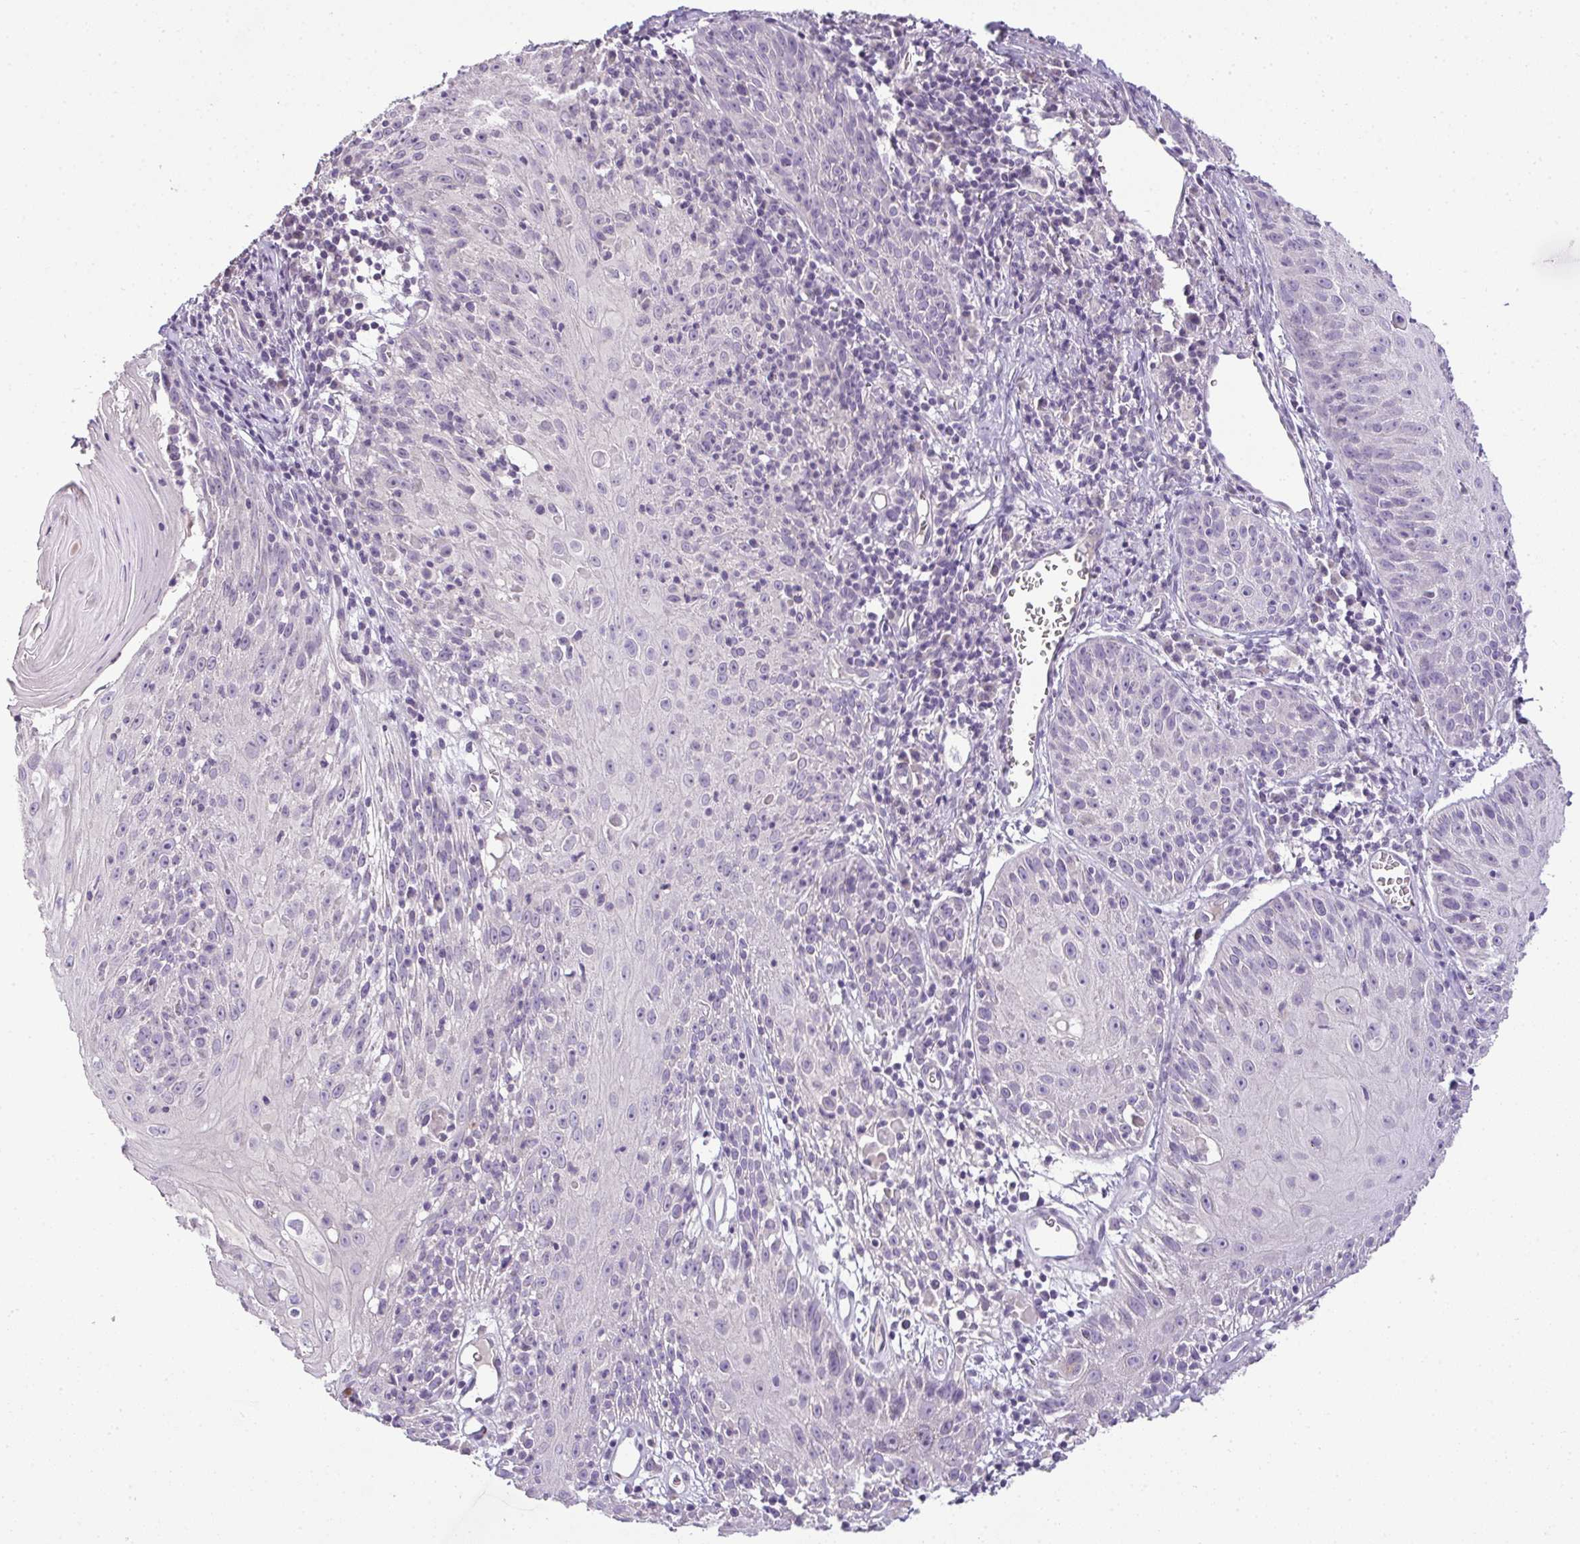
{"staining": {"intensity": "negative", "quantity": "none", "location": "none"}, "tissue": "skin cancer", "cell_type": "Tumor cells", "image_type": "cancer", "snomed": [{"axis": "morphology", "description": "Squamous cell carcinoma, NOS"}, {"axis": "topography", "description": "Skin"}, {"axis": "topography", "description": "Vulva"}], "caption": "Tumor cells show no significant expression in skin squamous cell carcinoma.", "gene": "CMPK1", "patient": {"sex": "female", "age": 76}}